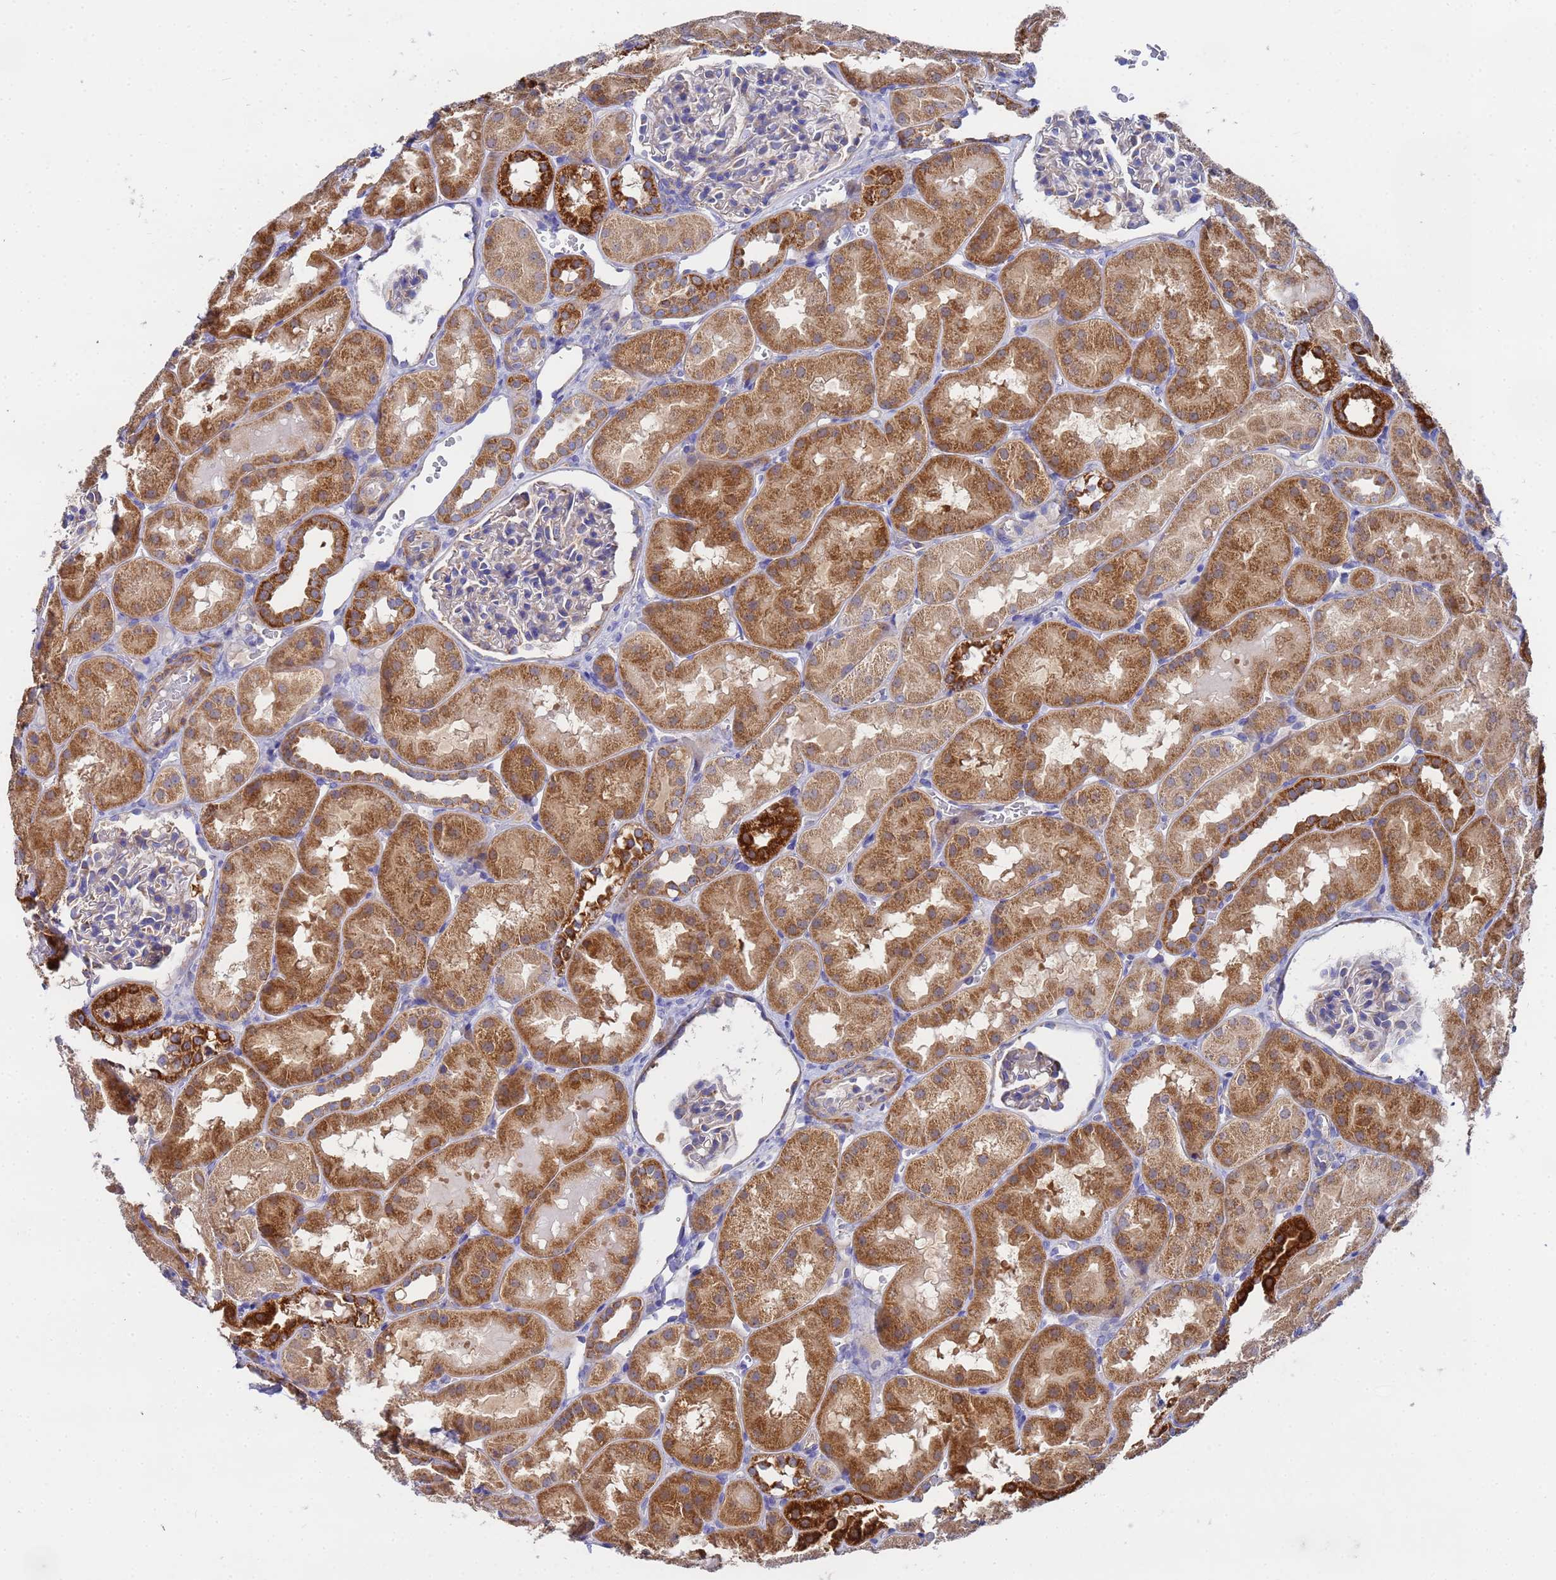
{"staining": {"intensity": "weak", "quantity": "25%-75%", "location": "cytoplasmic/membranous"}, "tissue": "kidney", "cell_type": "Cells in glomeruli", "image_type": "normal", "snomed": [{"axis": "morphology", "description": "Normal tissue, NOS"}, {"axis": "topography", "description": "Kidney"}, {"axis": "topography", "description": "Urinary bladder"}], "caption": "Kidney stained with DAB immunohistochemistry exhibits low levels of weak cytoplasmic/membranous expression in approximately 25%-75% of cells in glomeruli.", "gene": "FAHD2A", "patient": {"sex": "male", "age": 16}}